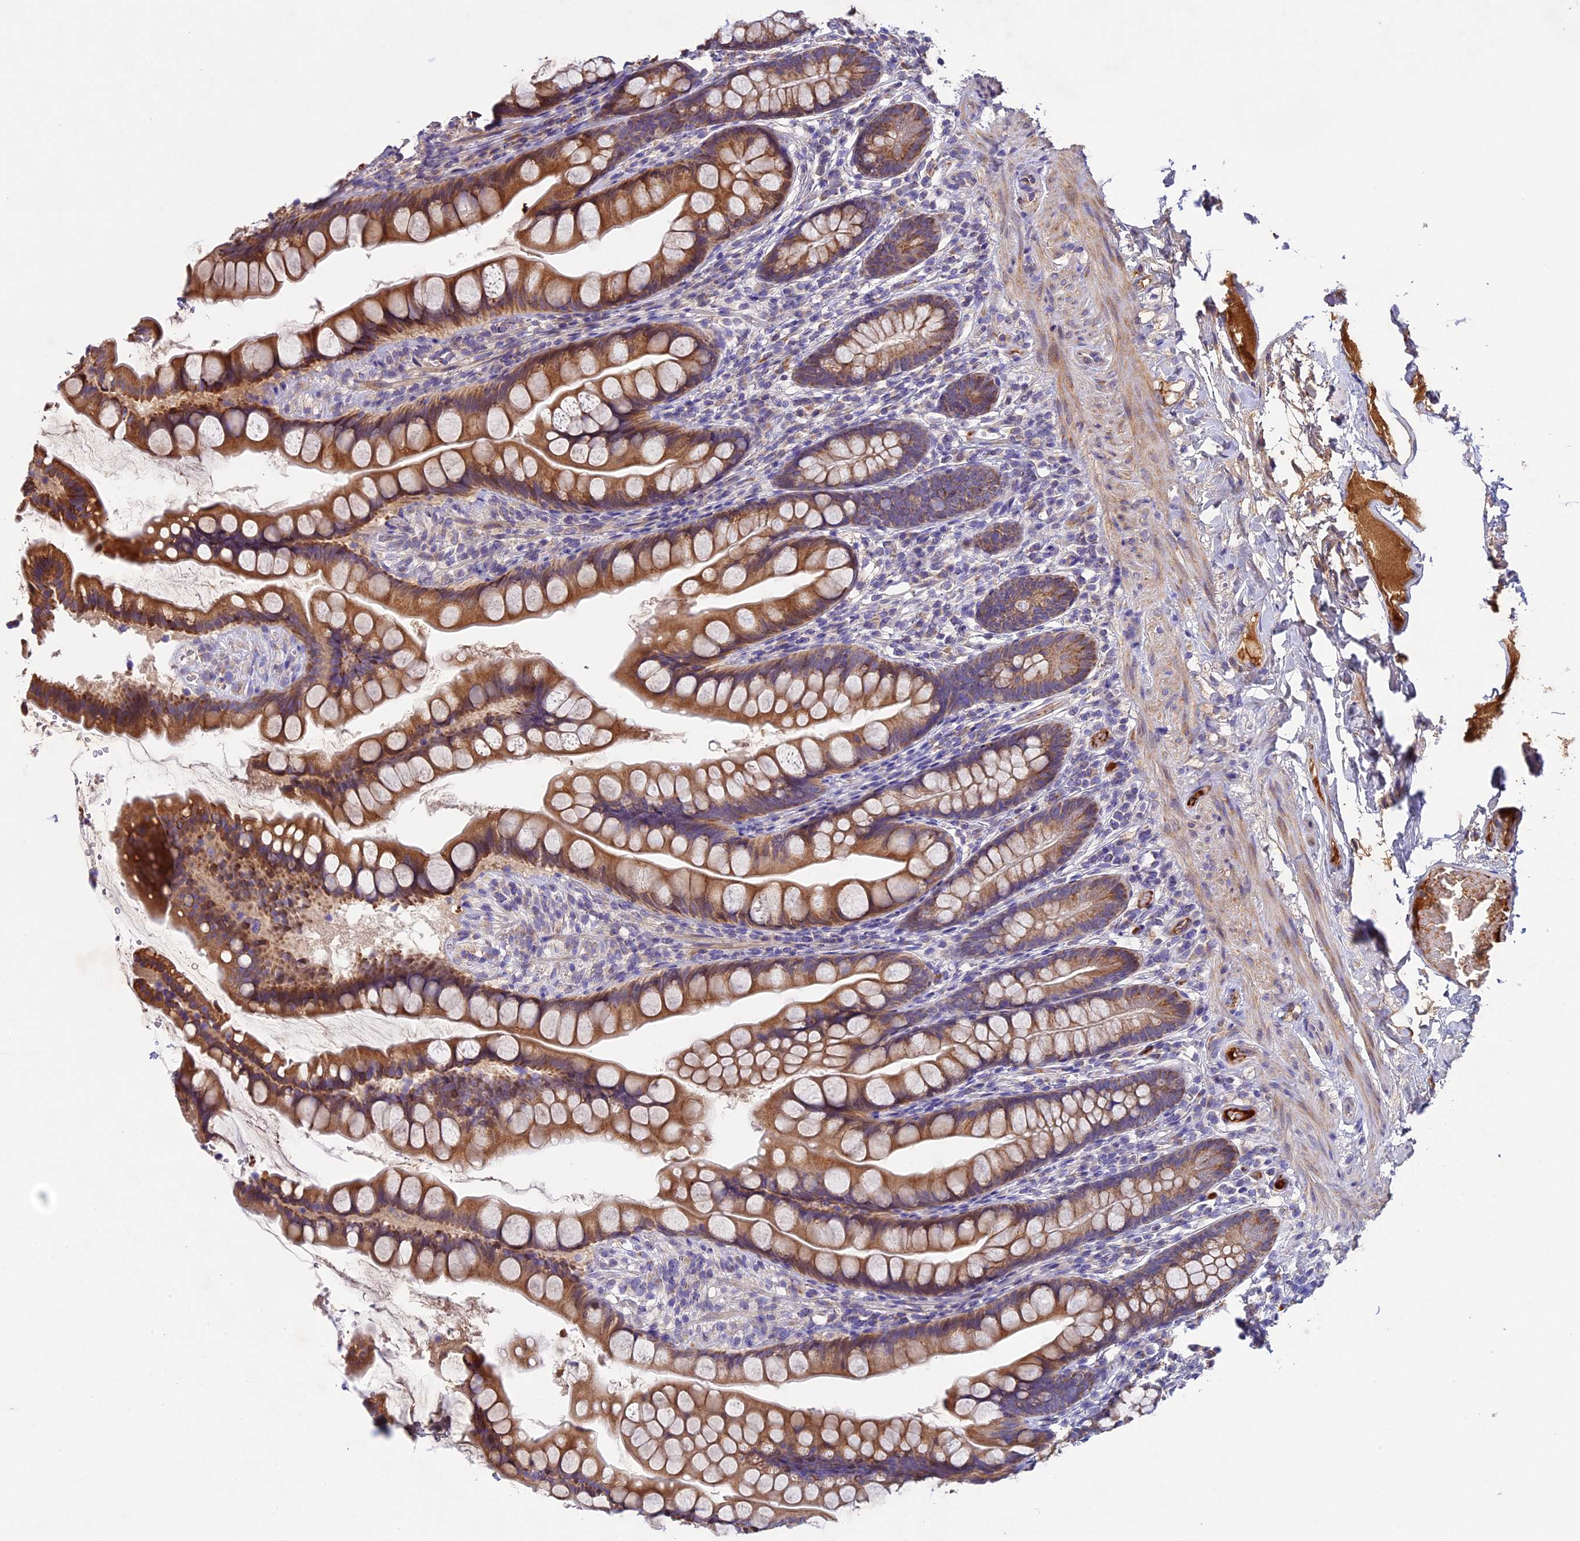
{"staining": {"intensity": "moderate", "quantity": ">75%", "location": "cytoplasmic/membranous"}, "tissue": "small intestine", "cell_type": "Glandular cells", "image_type": "normal", "snomed": [{"axis": "morphology", "description": "Normal tissue, NOS"}, {"axis": "topography", "description": "Small intestine"}], "caption": "IHC histopathology image of normal human small intestine stained for a protein (brown), which shows medium levels of moderate cytoplasmic/membranous staining in approximately >75% of glandular cells.", "gene": "OCEL1", "patient": {"sex": "male", "age": 70}}